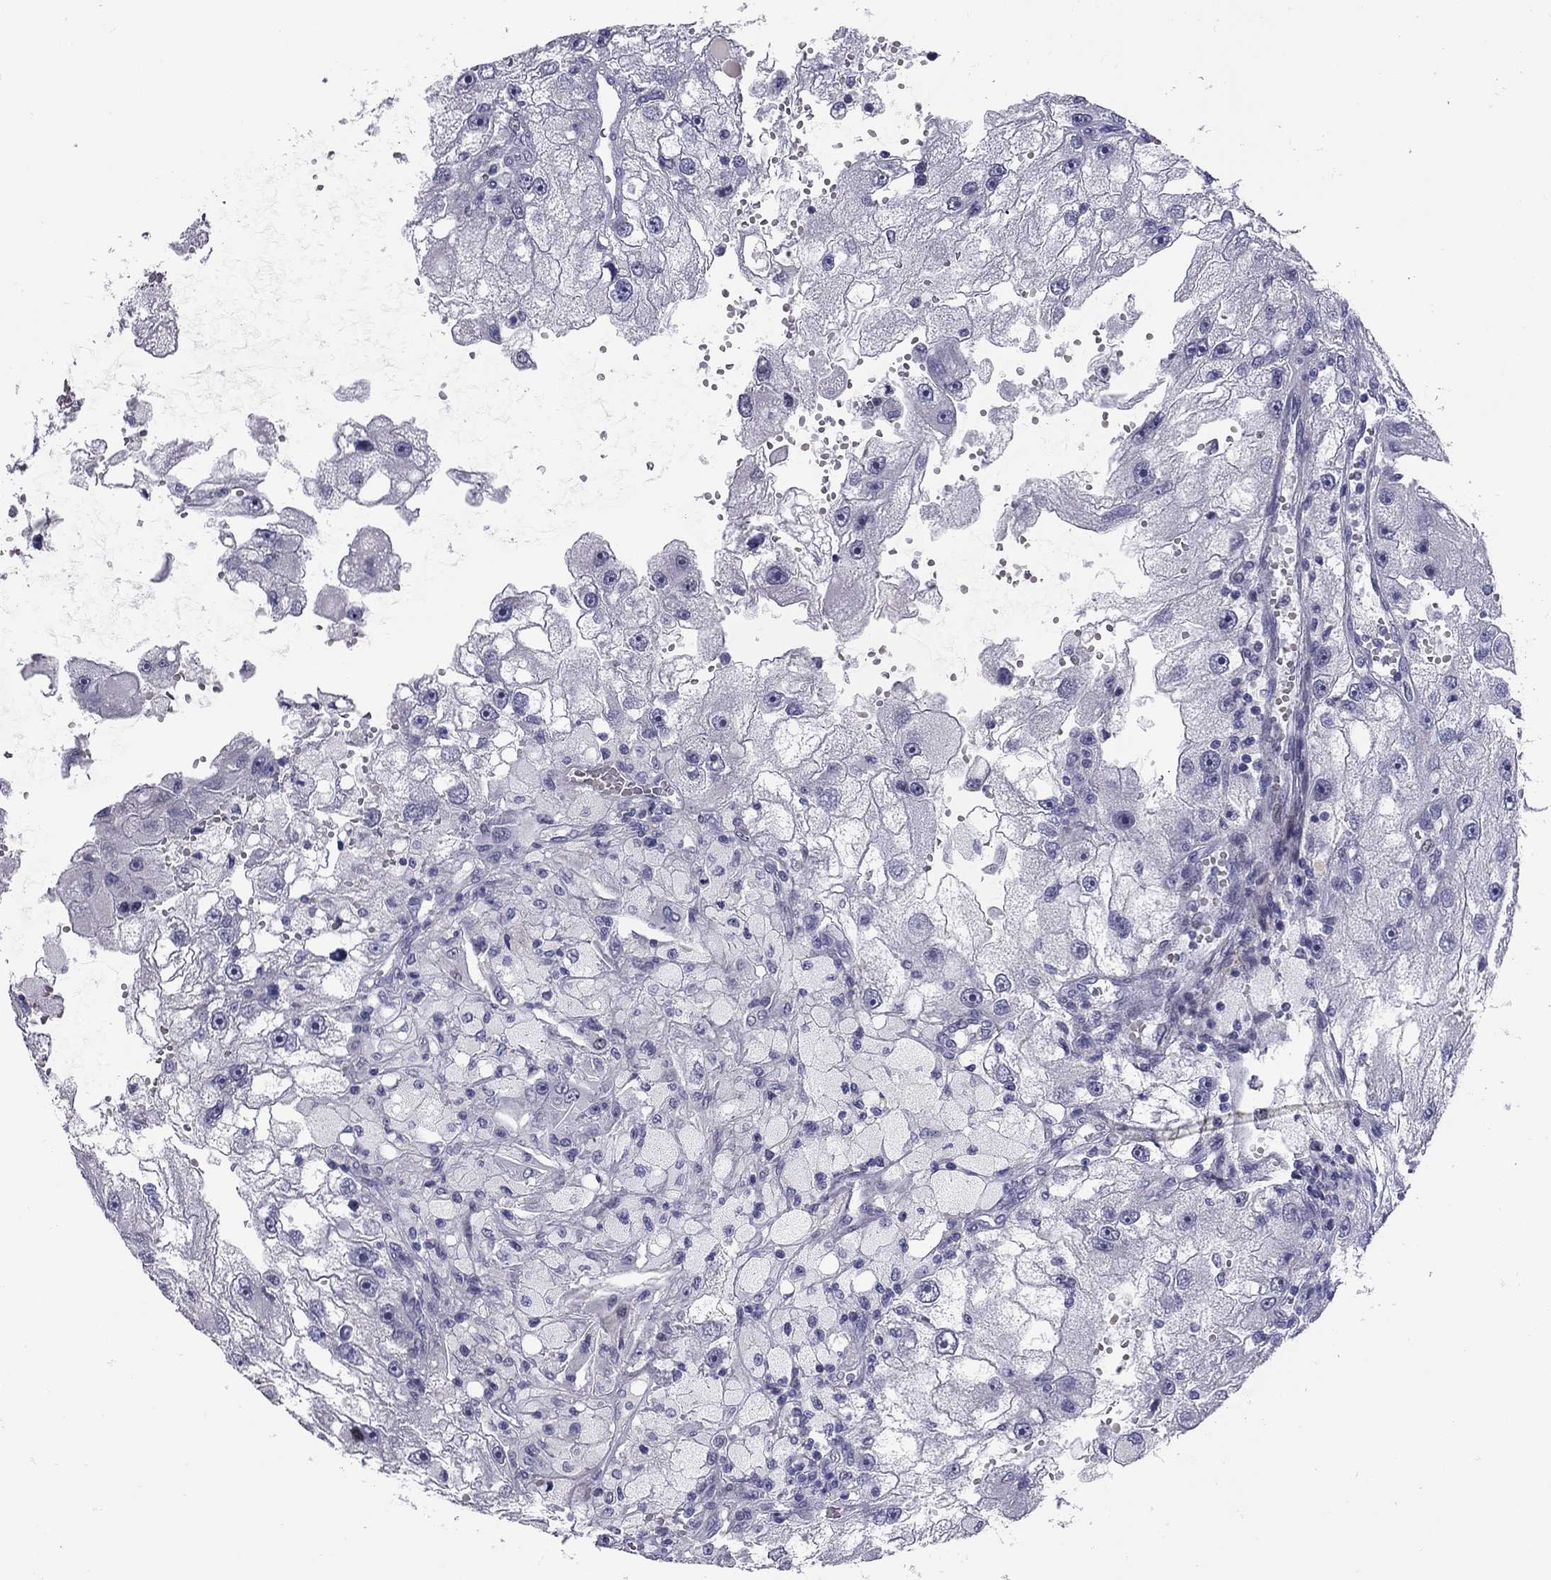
{"staining": {"intensity": "negative", "quantity": "none", "location": "none"}, "tissue": "renal cancer", "cell_type": "Tumor cells", "image_type": "cancer", "snomed": [{"axis": "morphology", "description": "Adenocarcinoma, NOS"}, {"axis": "topography", "description": "Kidney"}], "caption": "The micrograph demonstrates no significant staining in tumor cells of renal adenocarcinoma.", "gene": "C8orf88", "patient": {"sex": "male", "age": 63}}